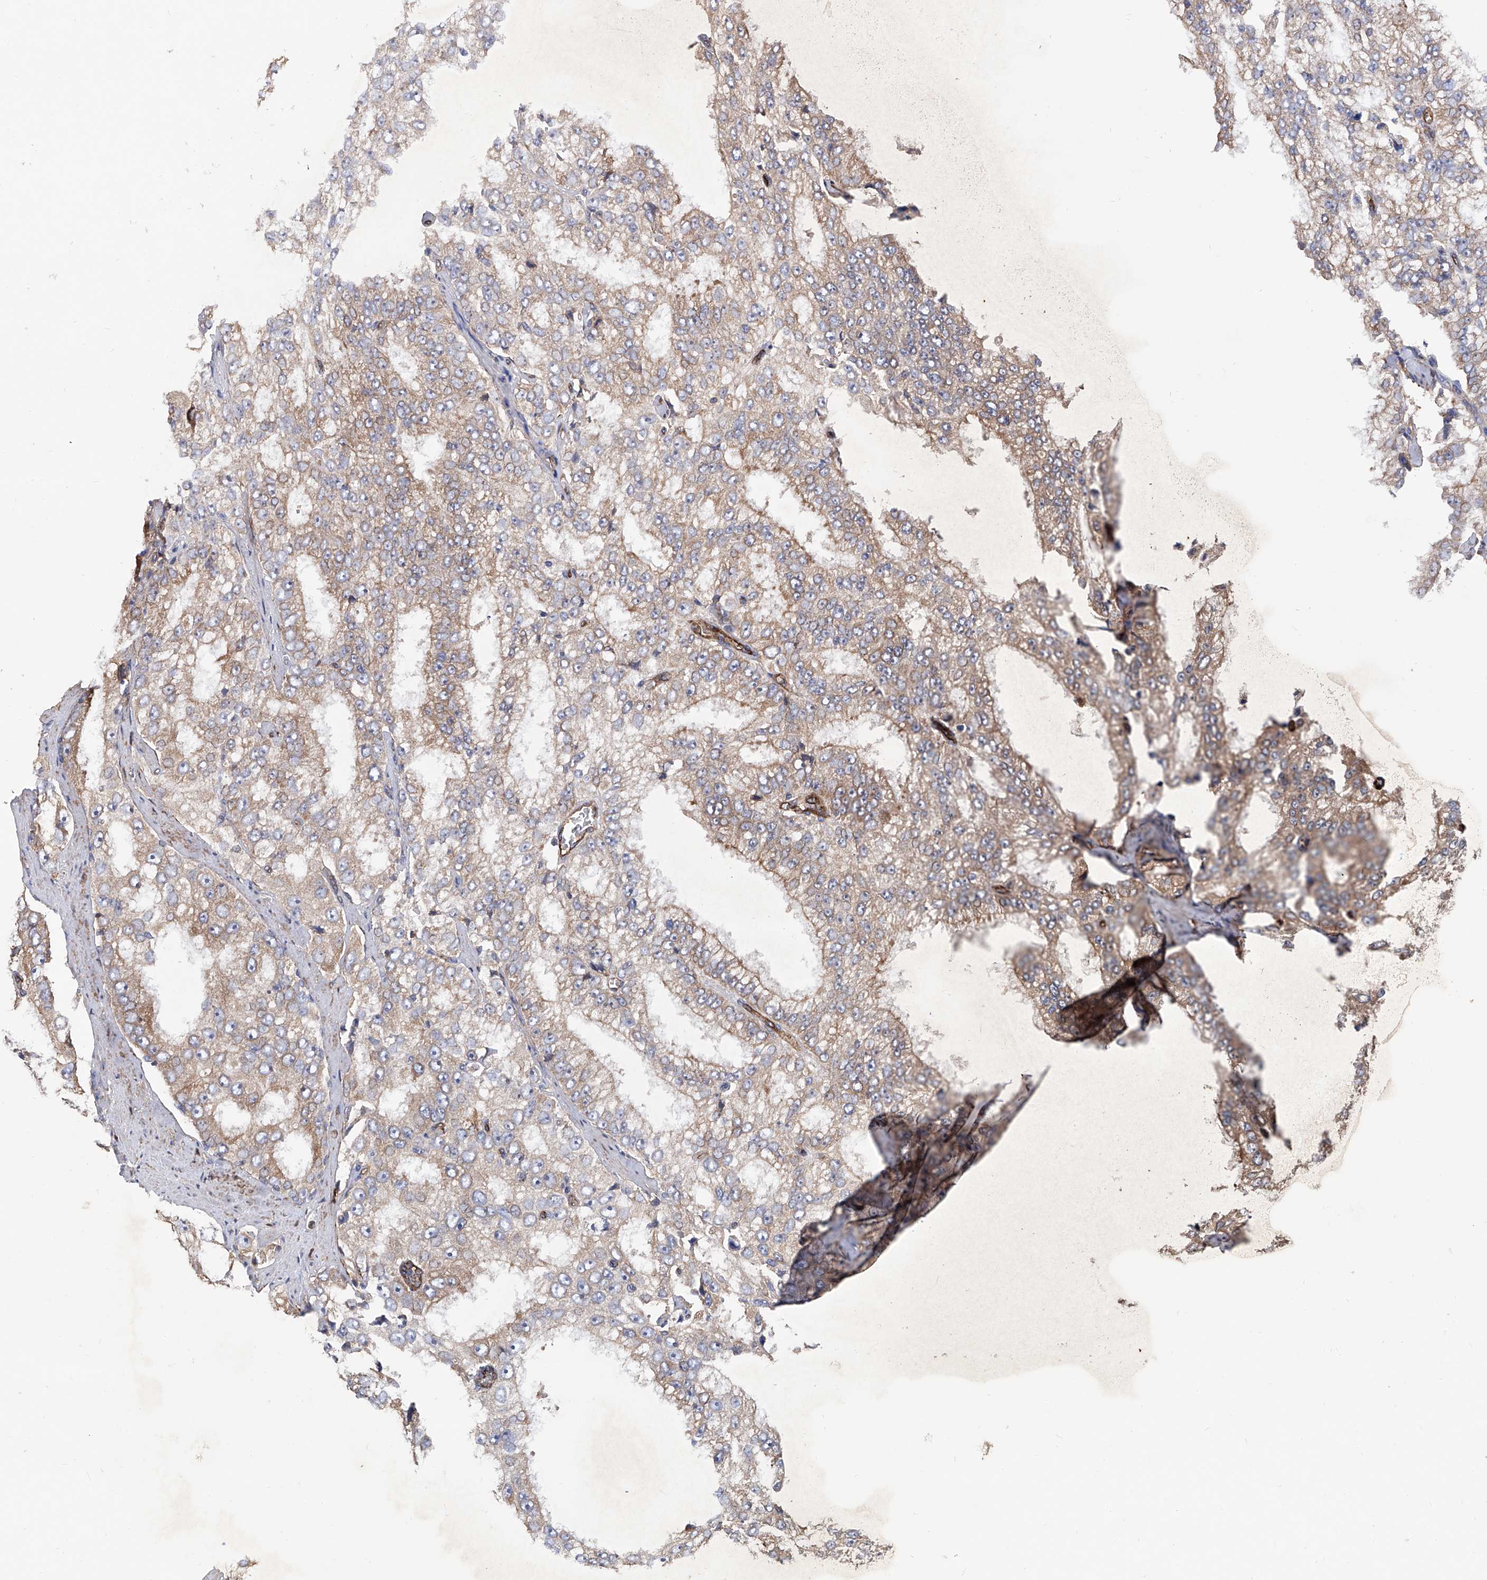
{"staining": {"intensity": "moderate", "quantity": ">75%", "location": "cytoplasmic/membranous"}, "tissue": "prostate cancer", "cell_type": "Tumor cells", "image_type": "cancer", "snomed": [{"axis": "morphology", "description": "Adenocarcinoma, High grade"}, {"axis": "topography", "description": "Prostate"}], "caption": "Protein expression analysis of prostate cancer shows moderate cytoplasmic/membranous expression in about >75% of tumor cells.", "gene": "INPP5B", "patient": {"sex": "male", "age": 58}}